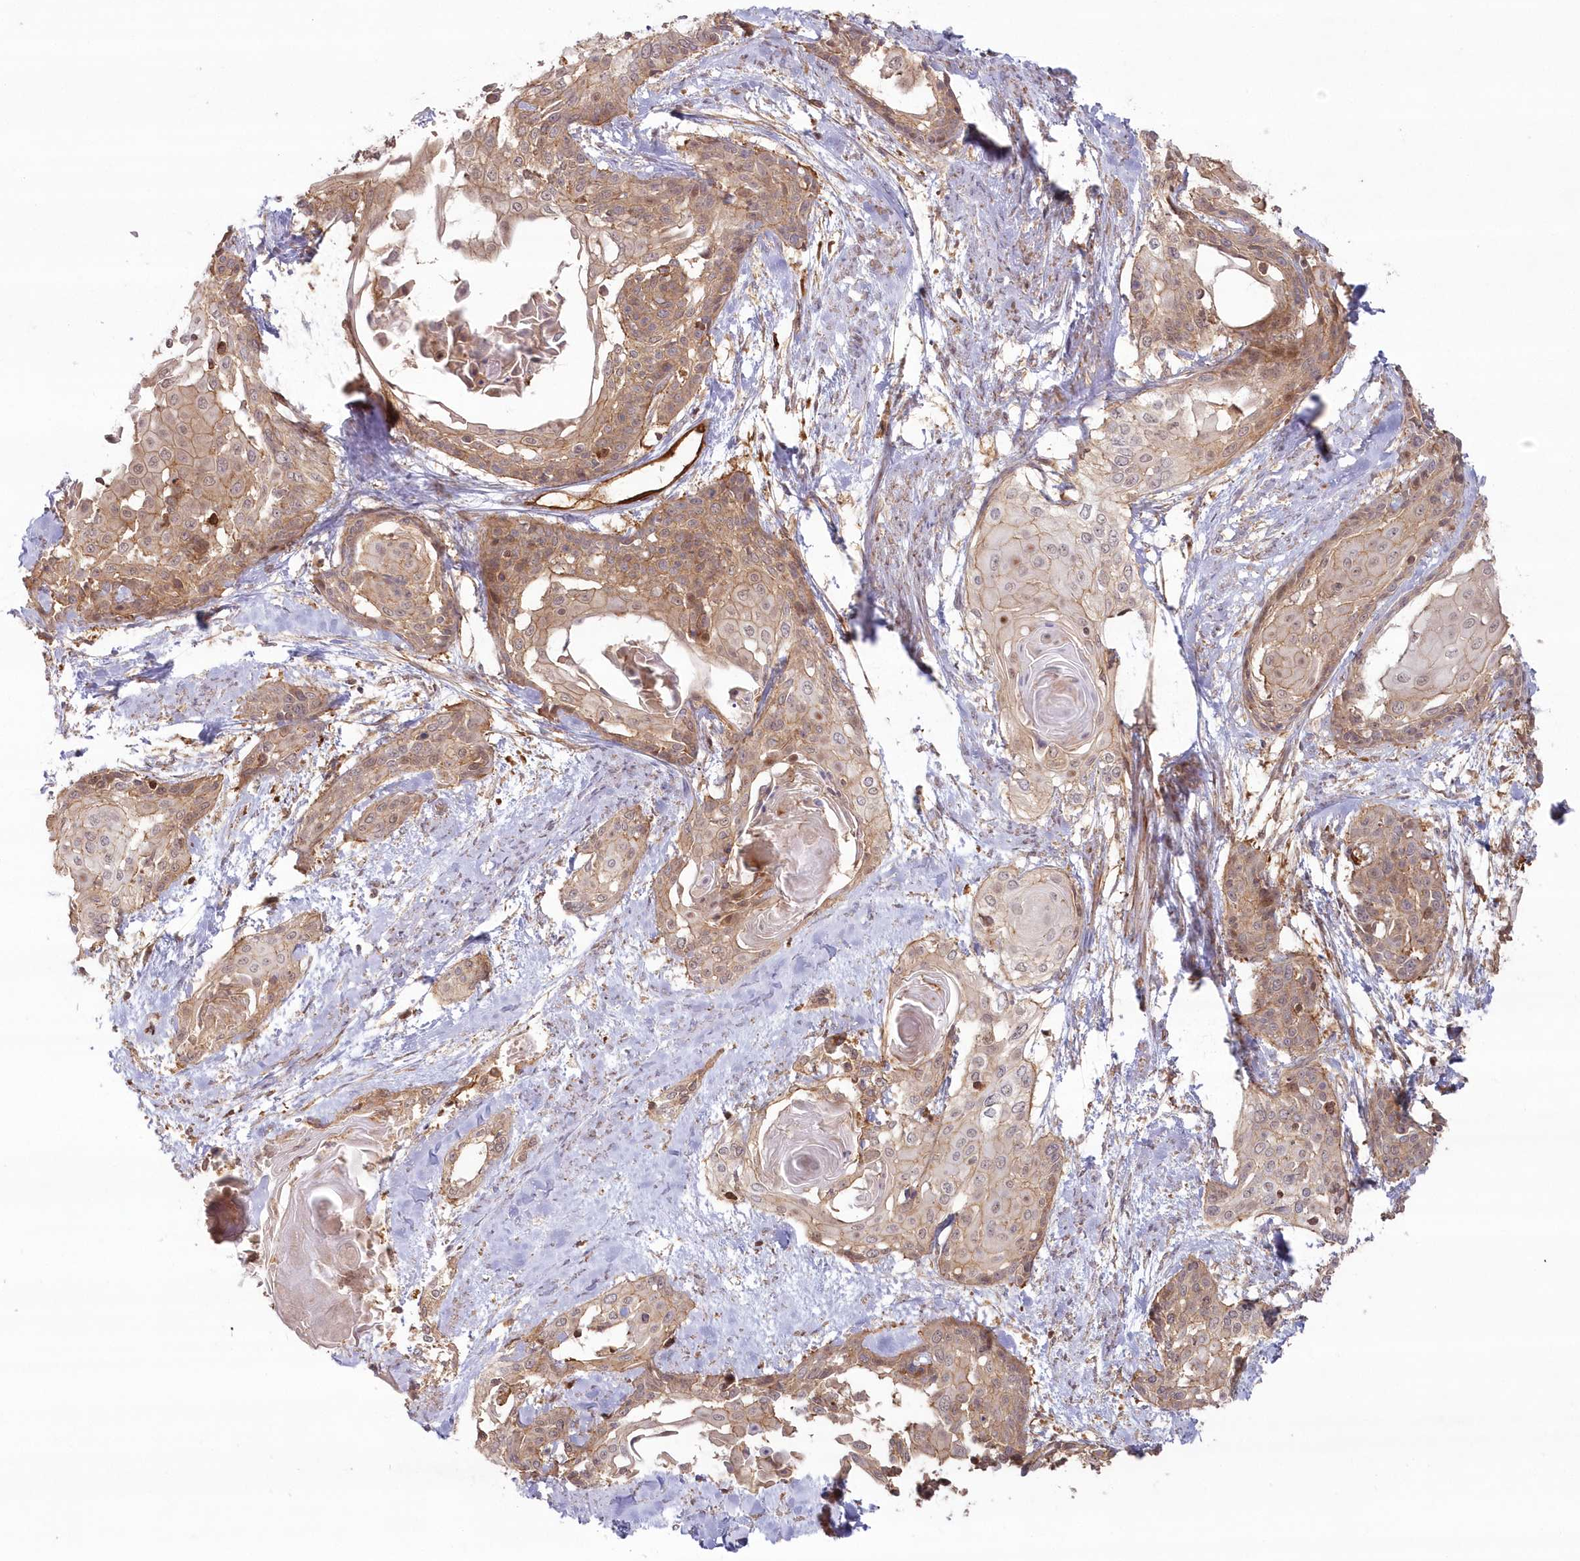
{"staining": {"intensity": "moderate", "quantity": ">75%", "location": "cytoplasmic/membranous"}, "tissue": "cervical cancer", "cell_type": "Tumor cells", "image_type": "cancer", "snomed": [{"axis": "morphology", "description": "Squamous cell carcinoma, NOS"}, {"axis": "topography", "description": "Cervix"}], "caption": "Immunohistochemical staining of human cervical cancer (squamous cell carcinoma) displays moderate cytoplasmic/membranous protein expression in about >75% of tumor cells.", "gene": "RGCC", "patient": {"sex": "female", "age": 57}}